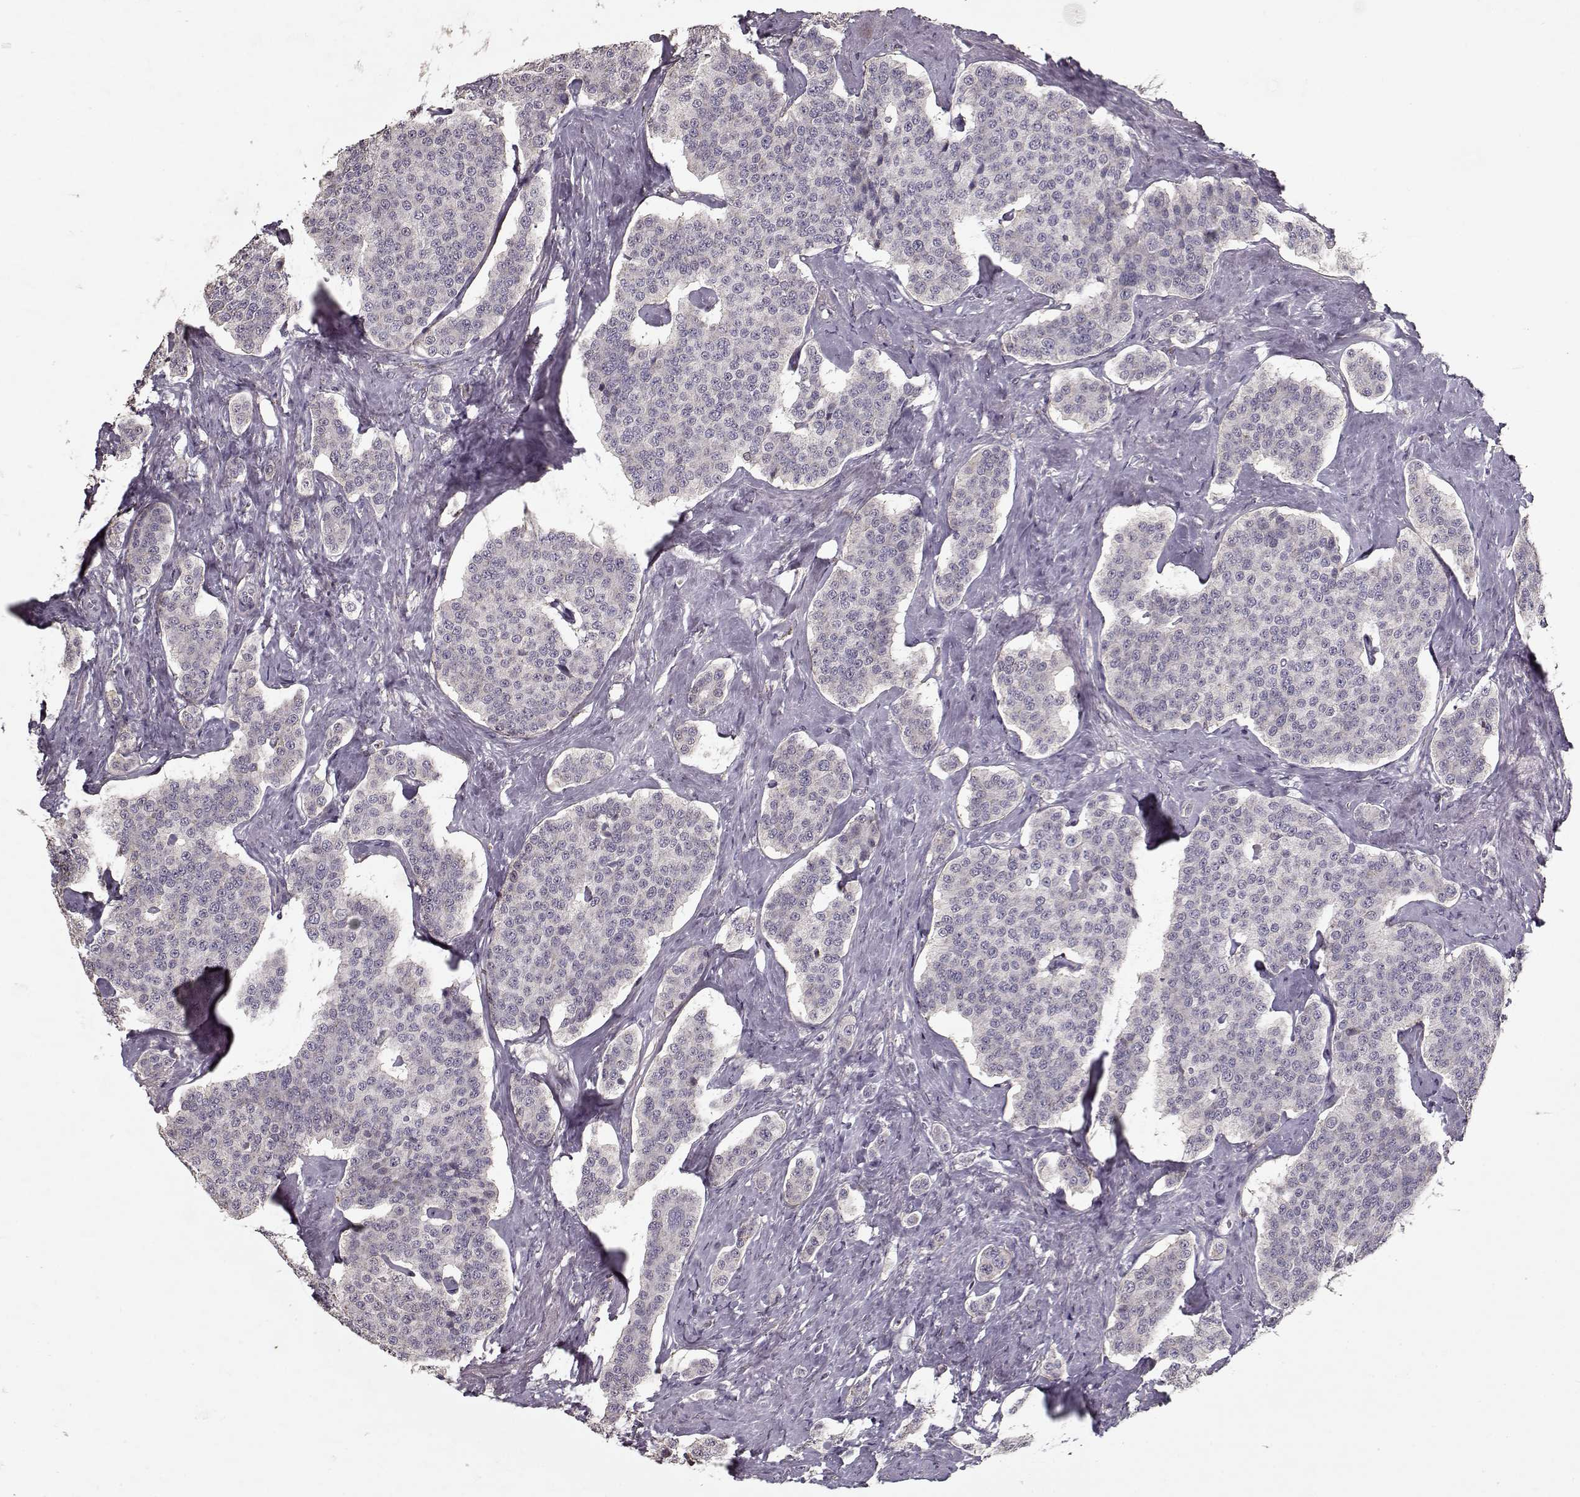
{"staining": {"intensity": "negative", "quantity": "none", "location": "none"}, "tissue": "carcinoid", "cell_type": "Tumor cells", "image_type": "cancer", "snomed": [{"axis": "morphology", "description": "Carcinoid, malignant, NOS"}, {"axis": "topography", "description": "Small intestine"}], "caption": "An immunohistochemistry micrograph of malignant carcinoid is shown. There is no staining in tumor cells of malignant carcinoid.", "gene": "LAMA2", "patient": {"sex": "female", "age": 58}}